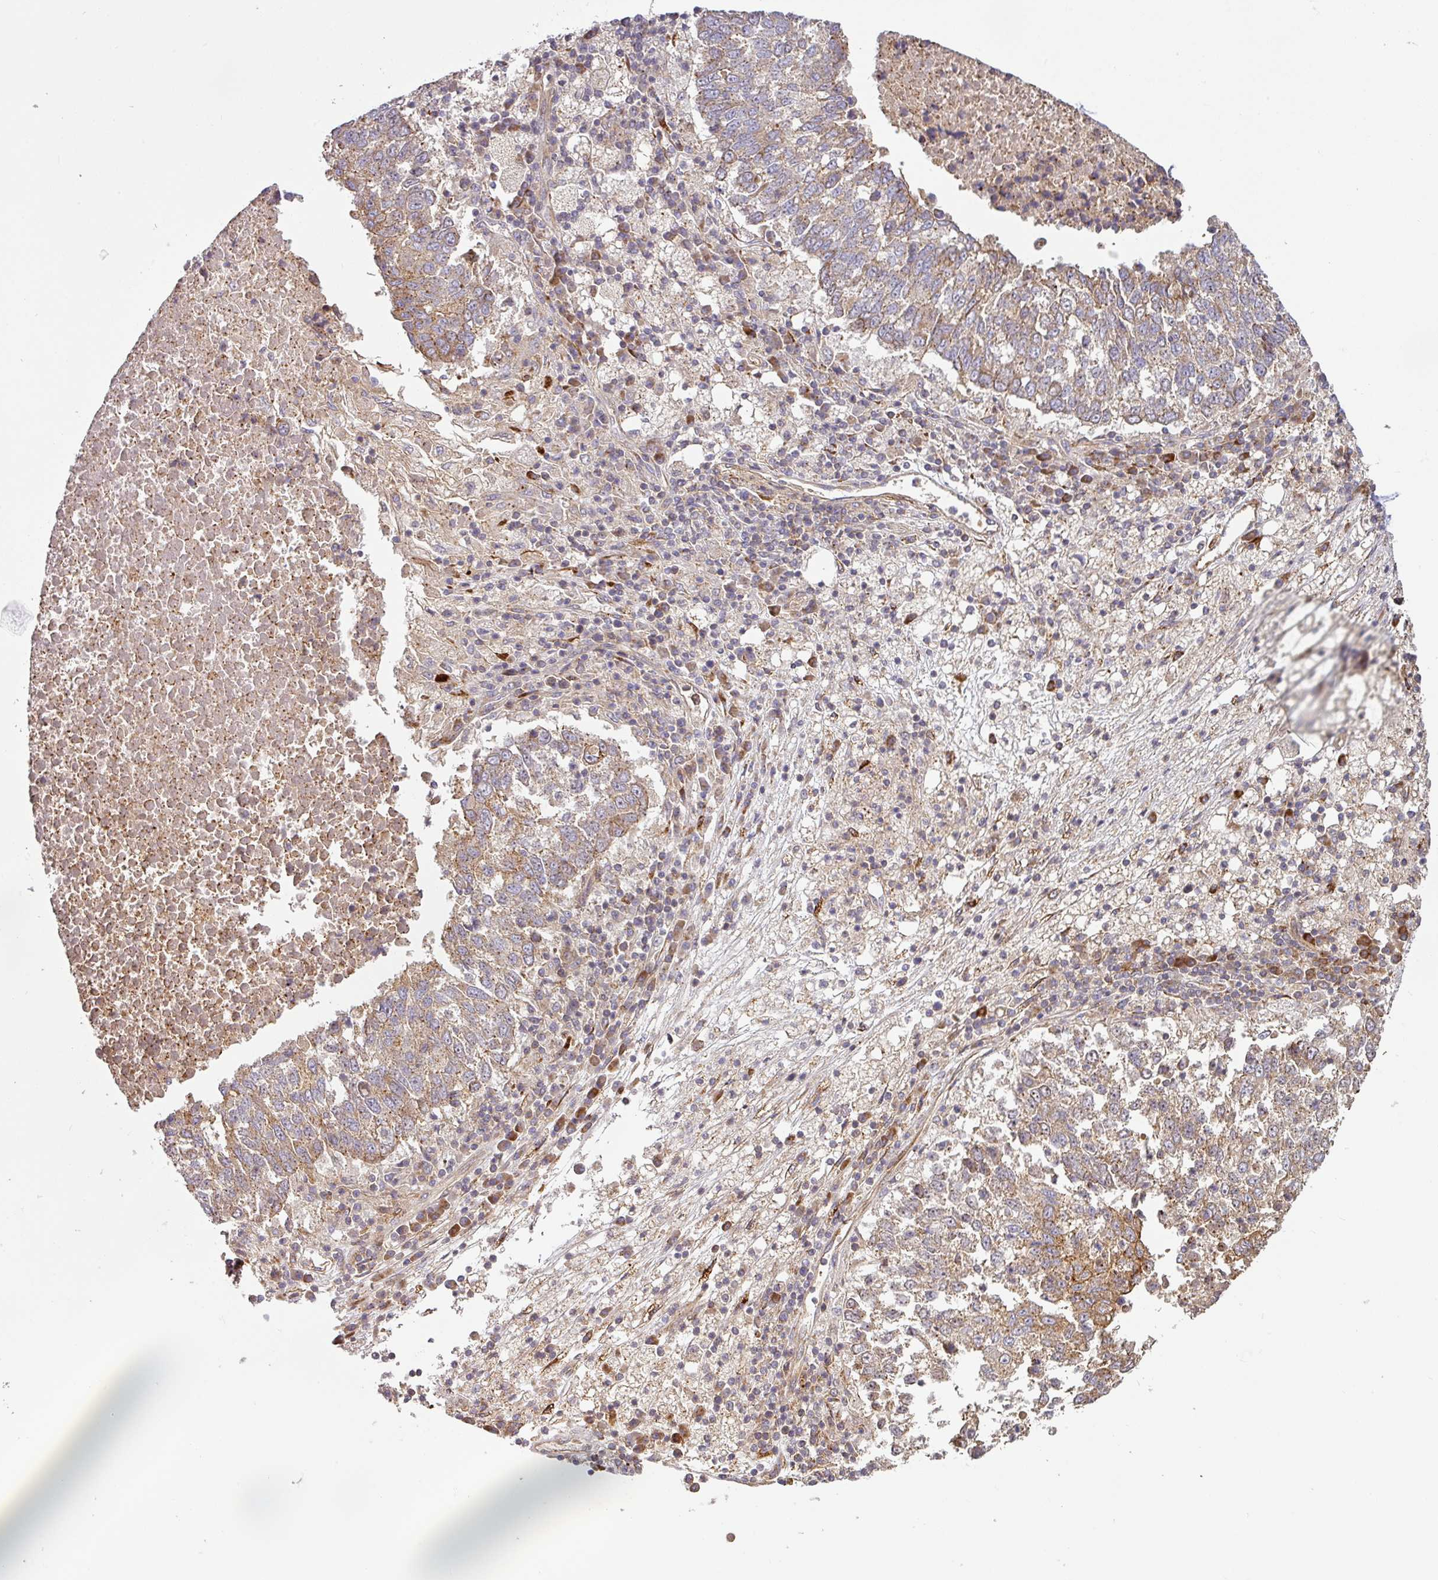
{"staining": {"intensity": "moderate", "quantity": ">75%", "location": "cytoplasmic/membranous"}, "tissue": "lung cancer", "cell_type": "Tumor cells", "image_type": "cancer", "snomed": [{"axis": "morphology", "description": "Squamous cell carcinoma, NOS"}, {"axis": "topography", "description": "Lung"}], "caption": "Human lung cancer (squamous cell carcinoma) stained for a protein (brown) reveals moderate cytoplasmic/membranous positive expression in about >75% of tumor cells.", "gene": "CASP2", "patient": {"sex": "male", "age": 73}}